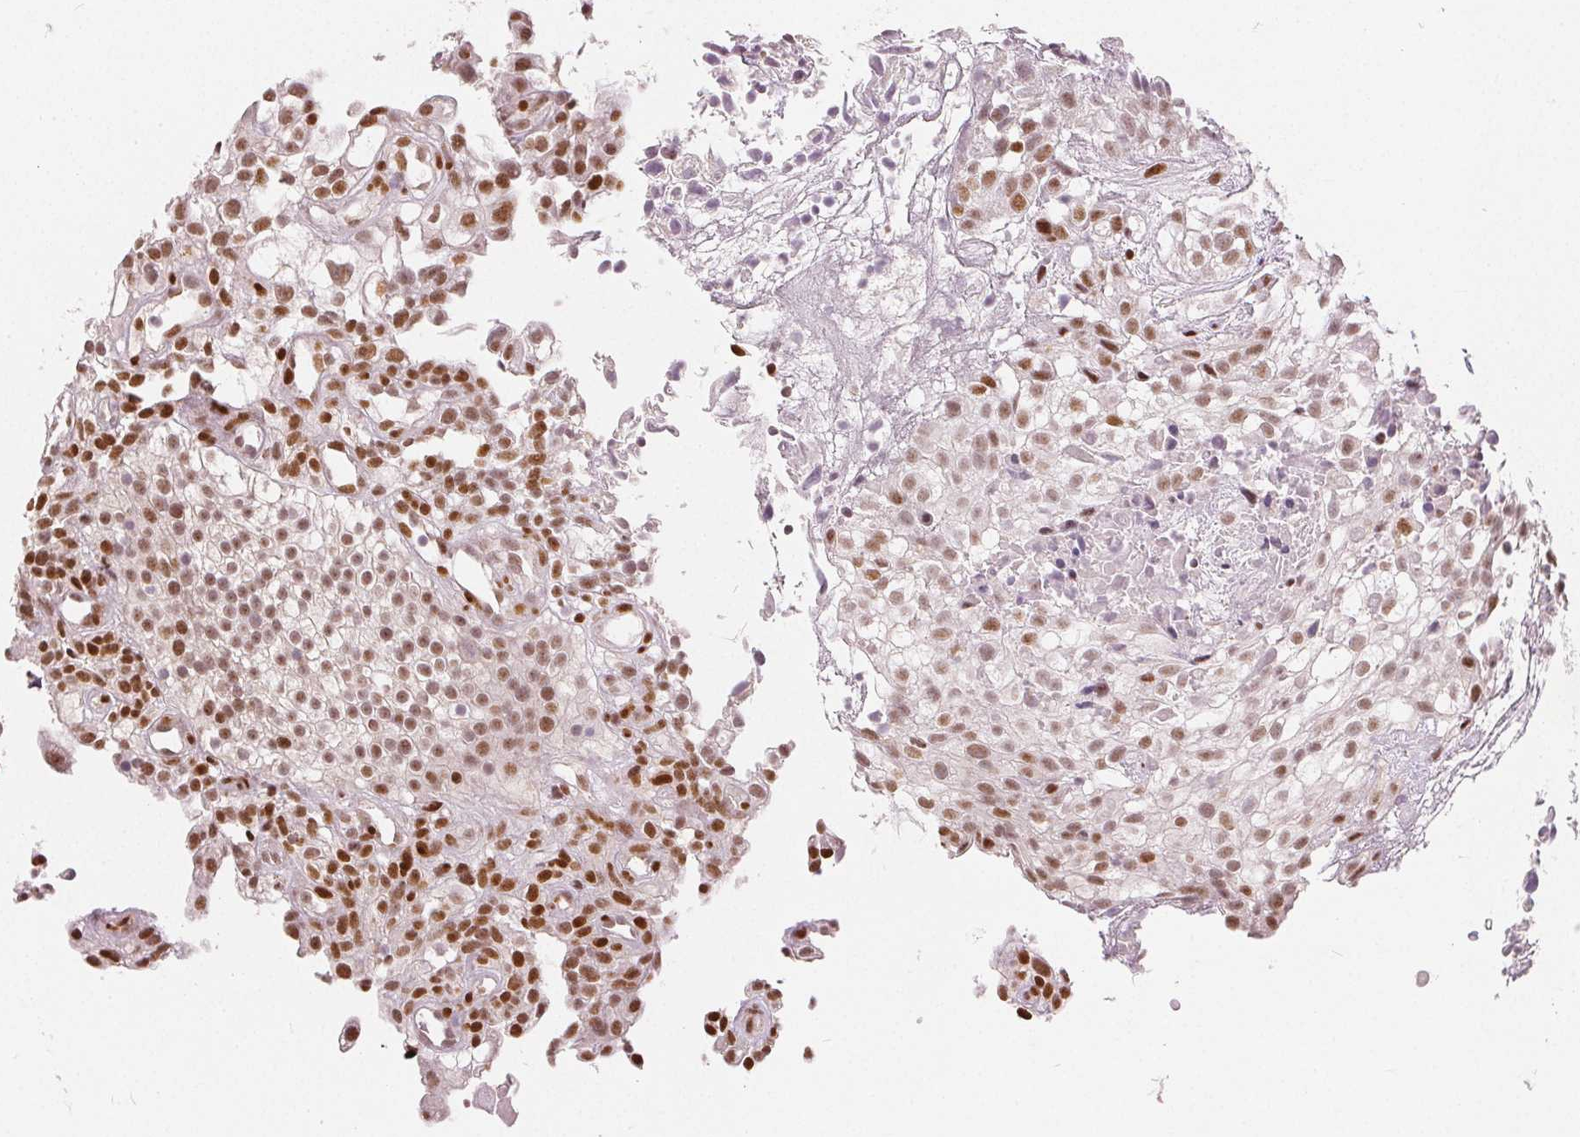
{"staining": {"intensity": "moderate", "quantity": ">75%", "location": "nuclear"}, "tissue": "urothelial cancer", "cell_type": "Tumor cells", "image_type": "cancer", "snomed": [{"axis": "morphology", "description": "Urothelial carcinoma, High grade"}, {"axis": "topography", "description": "Urinary bladder"}], "caption": "DAB (3,3'-diaminobenzidine) immunohistochemical staining of high-grade urothelial carcinoma shows moderate nuclear protein staining in approximately >75% of tumor cells. The staining was performed using DAB to visualize the protein expression in brown, while the nuclei were stained in blue with hematoxylin (Magnification: 20x).", "gene": "ZNF703", "patient": {"sex": "male", "age": 56}}